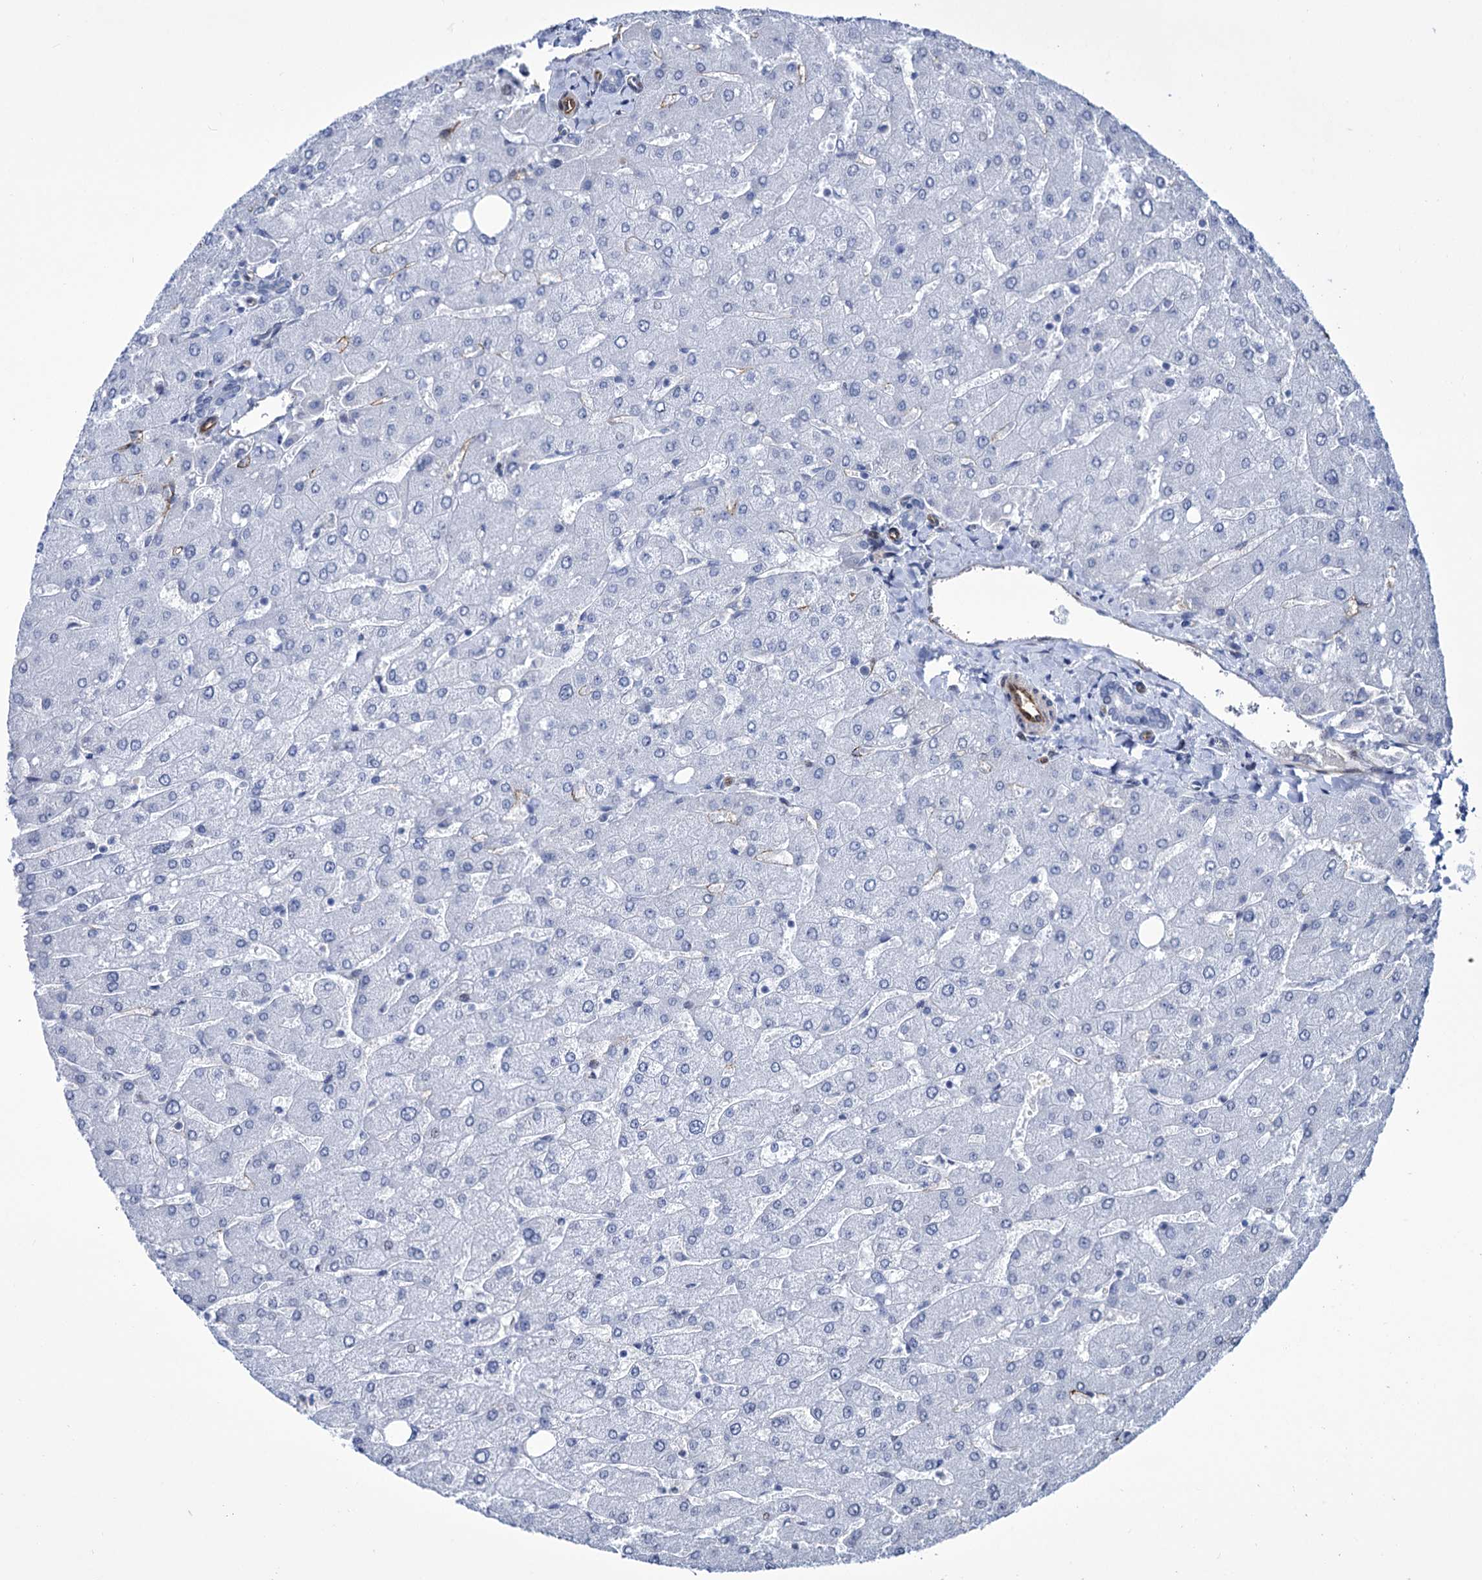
{"staining": {"intensity": "negative", "quantity": "none", "location": "none"}, "tissue": "liver", "cell_type": "Cholangiocytes", "image_type": "normal", "snomed": [{"axis": "morphology", "description": "Normal tissue, NOS"}, {"axis": "topography", "description": "Liver"}], "caption": "IHC photomicrograph of normal liver: liver stained with DAB shows no significant protein staining in cholangiocytes.", "gene": "ZC3H12C", "patient": {"sex": "male", "age": 55}}